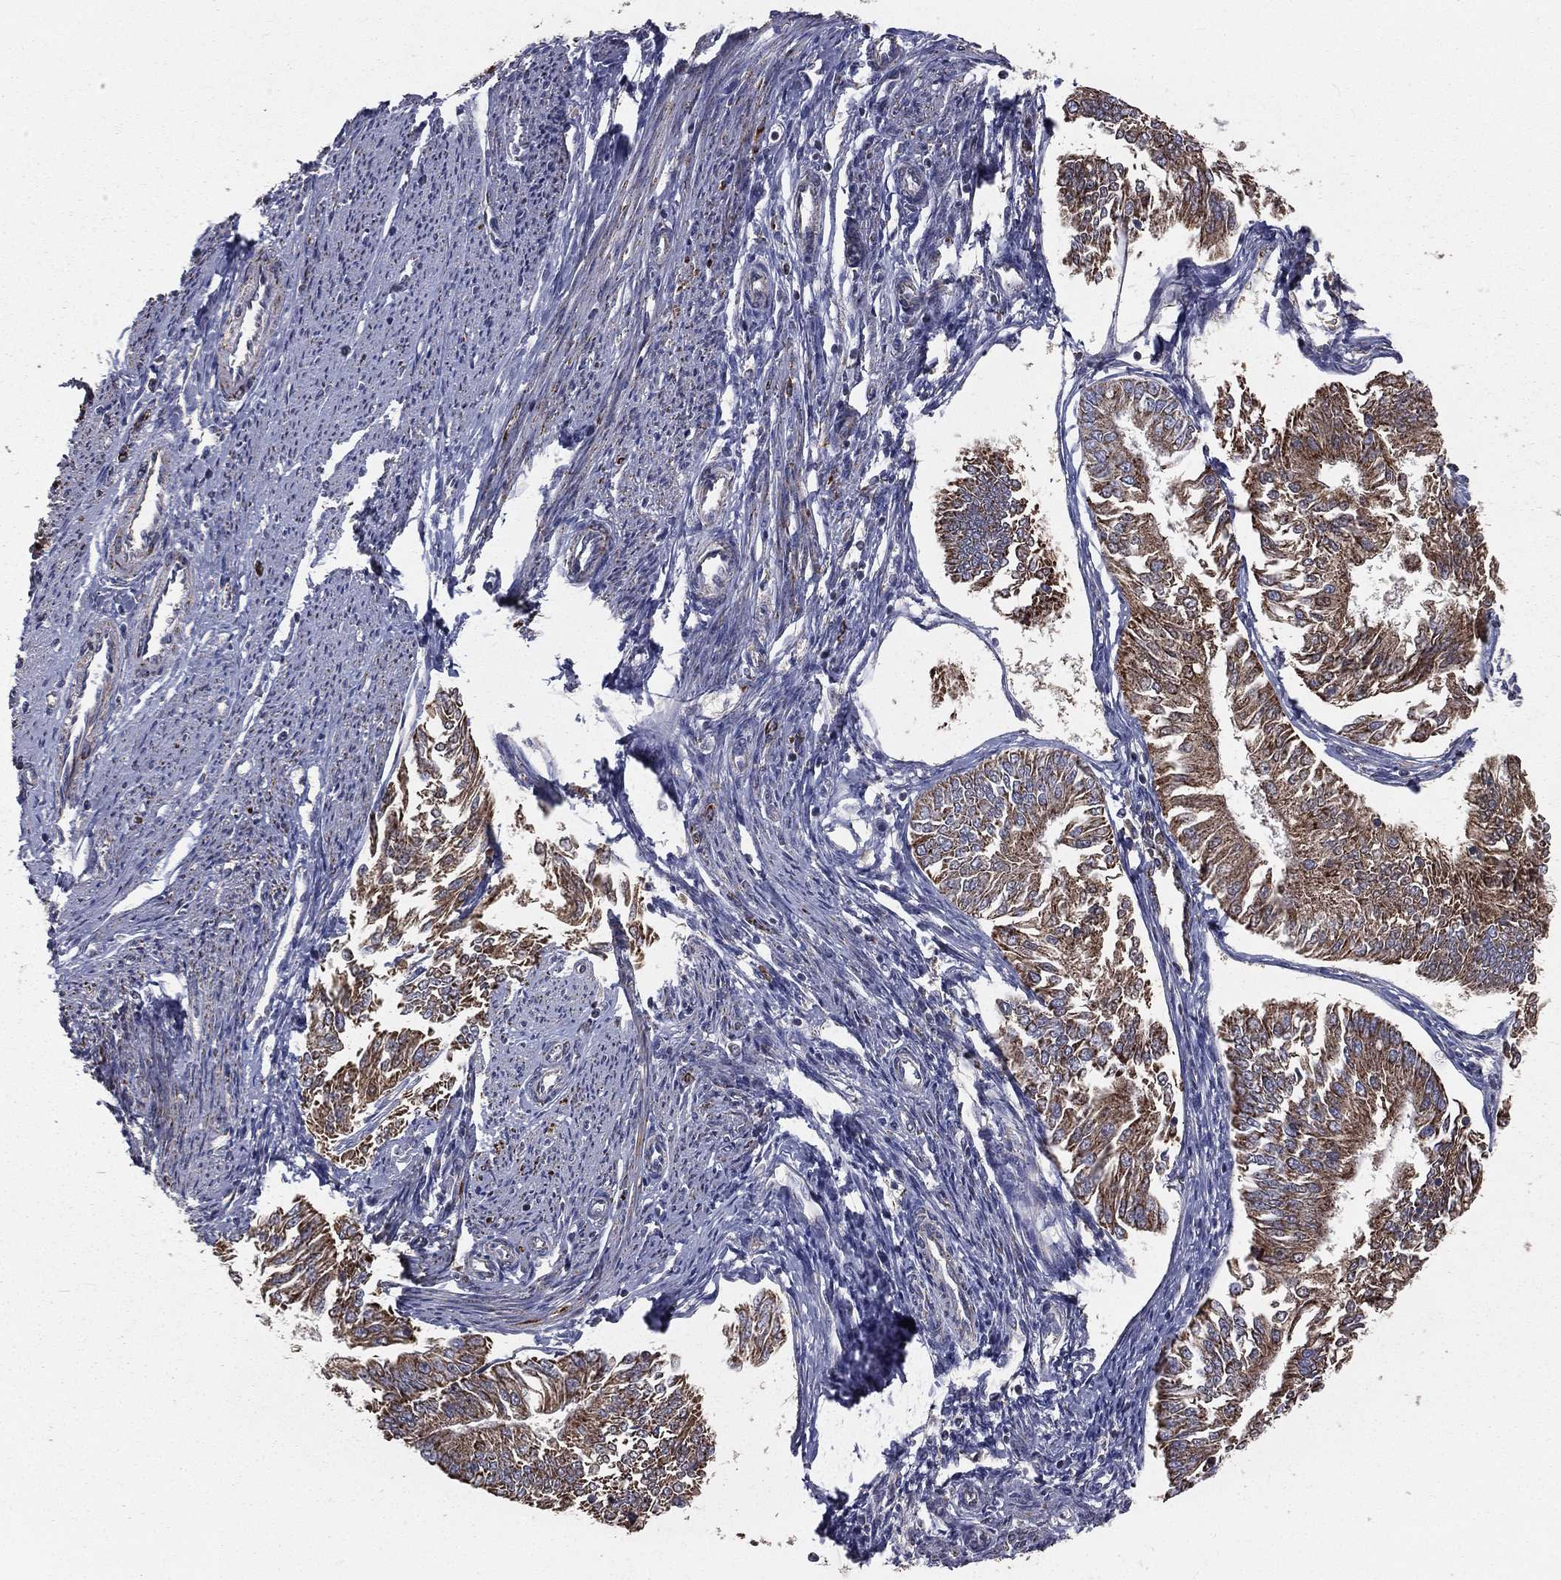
{"staining": {"intensity": "strong", "quantity": ">75%", "location": "cytoplasmic/membranous"}, "tissue": "endometrial cancer", "cell_type": "Tumor cells", "image_type": "cancer", "snomed": [{"axis": "morphology", "description": "Adenocarcinoma, NOS"}, {"axis": "topography", "description": "Endometrium"}], "caption": "Endometrial cancer stained with immunohistochemistry shows strong cytoplasmic/membranous expression in approximately >75% of tumor cells.", "gene": "HADH", "patient": {"sex": "female", "age": 58}}